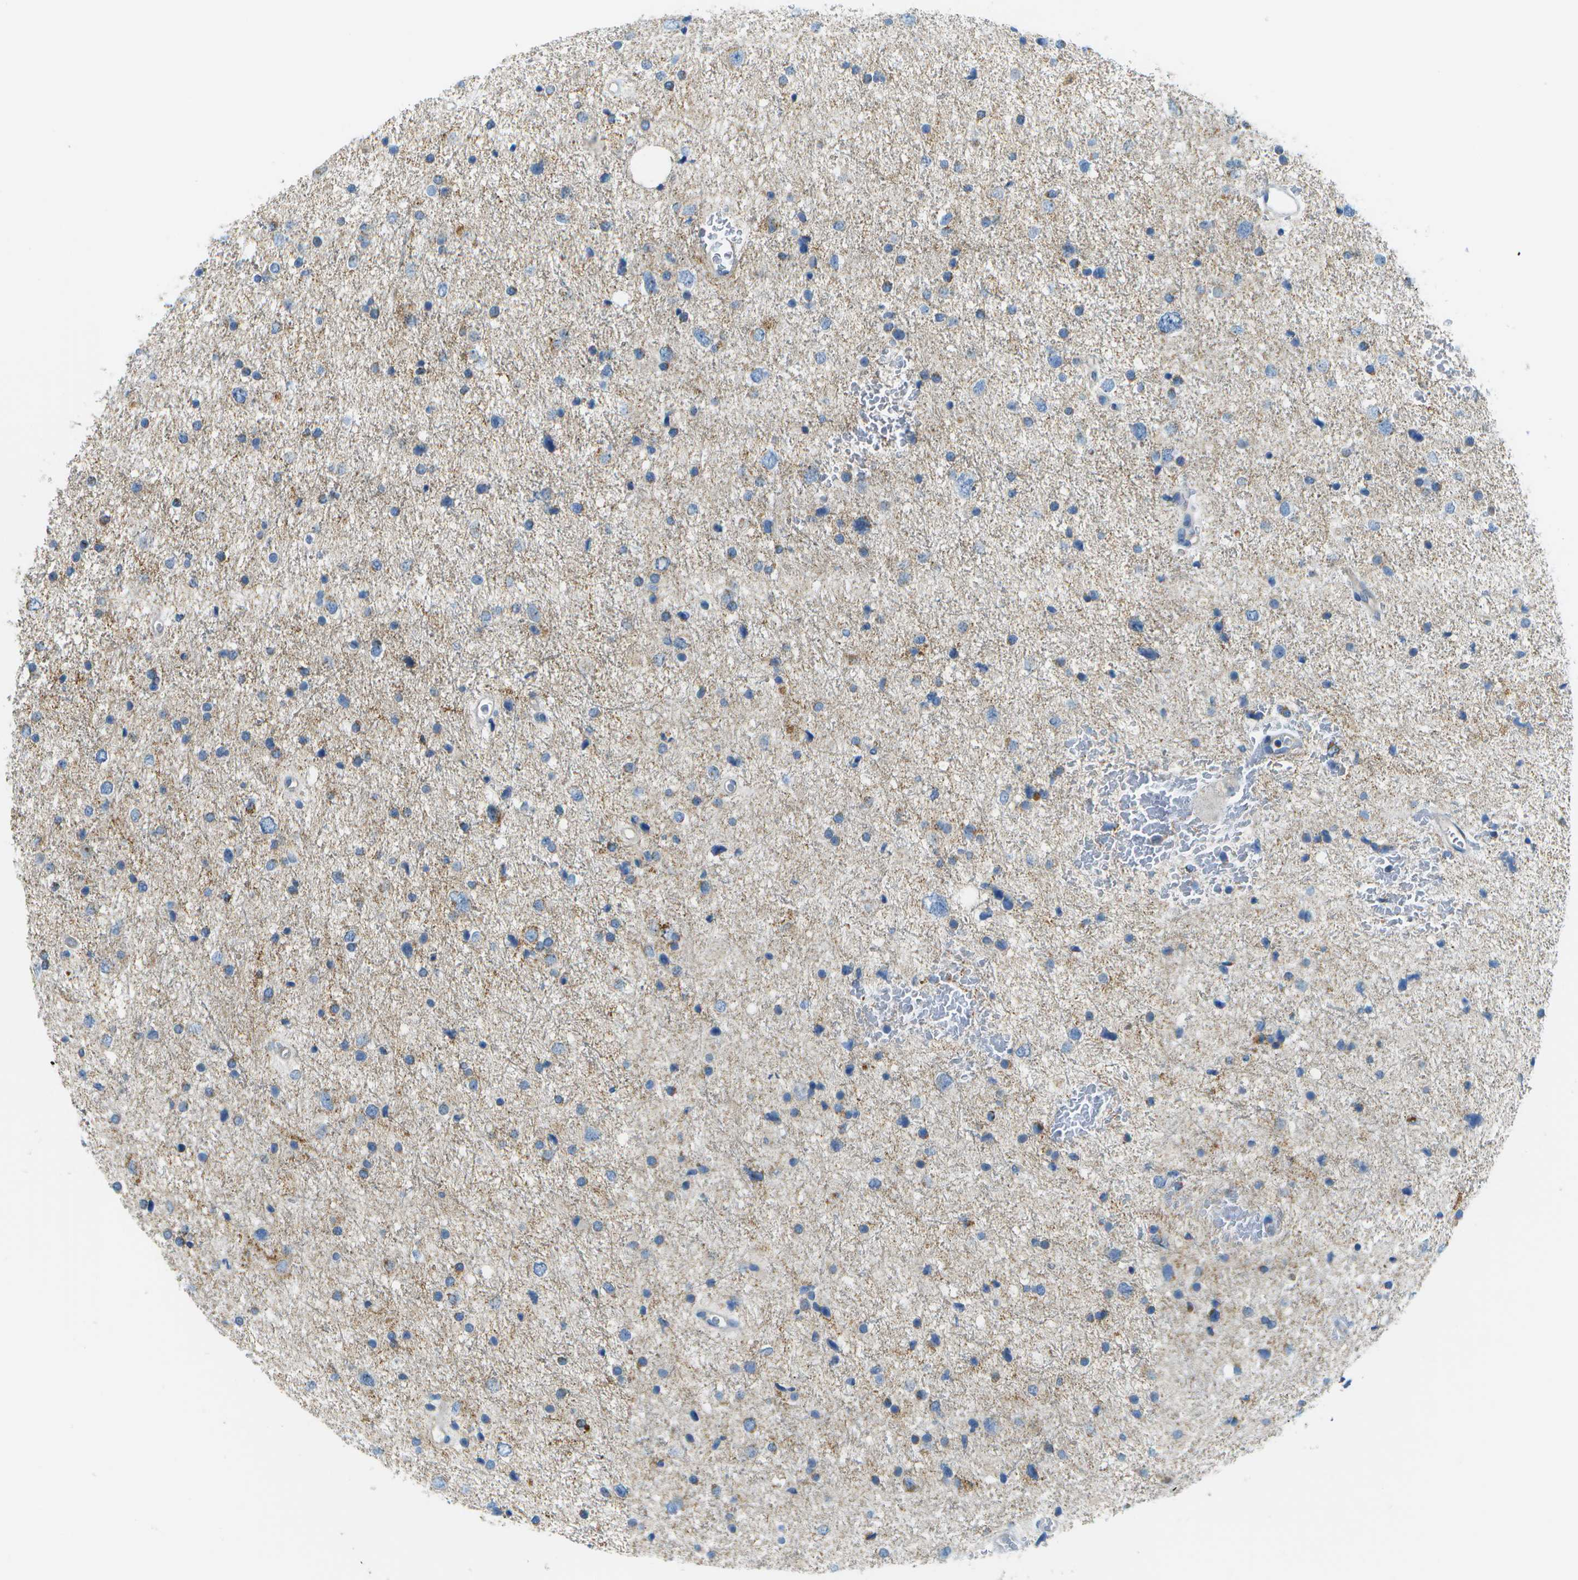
{"staining": {"intensity": "weak", "quantity": "<25%", "location": "cytoplasmic/membranous"}, "tissue": "glioma", "cell_type": "Tumor cells", "image_type": "cancer", "snomed": [{"axis": "morphology", "description": "Glioma, malignant, Low grade"}, {"axis": "topography", "description": "Brain"}], "caption": "Immunohistochemistry (IHC) histopathology image of glioma stained for a protein (brown), which shows no expression in tumor cells.", "gene": "PTGIS", "patient": {"sex": "female", "age": 37}}